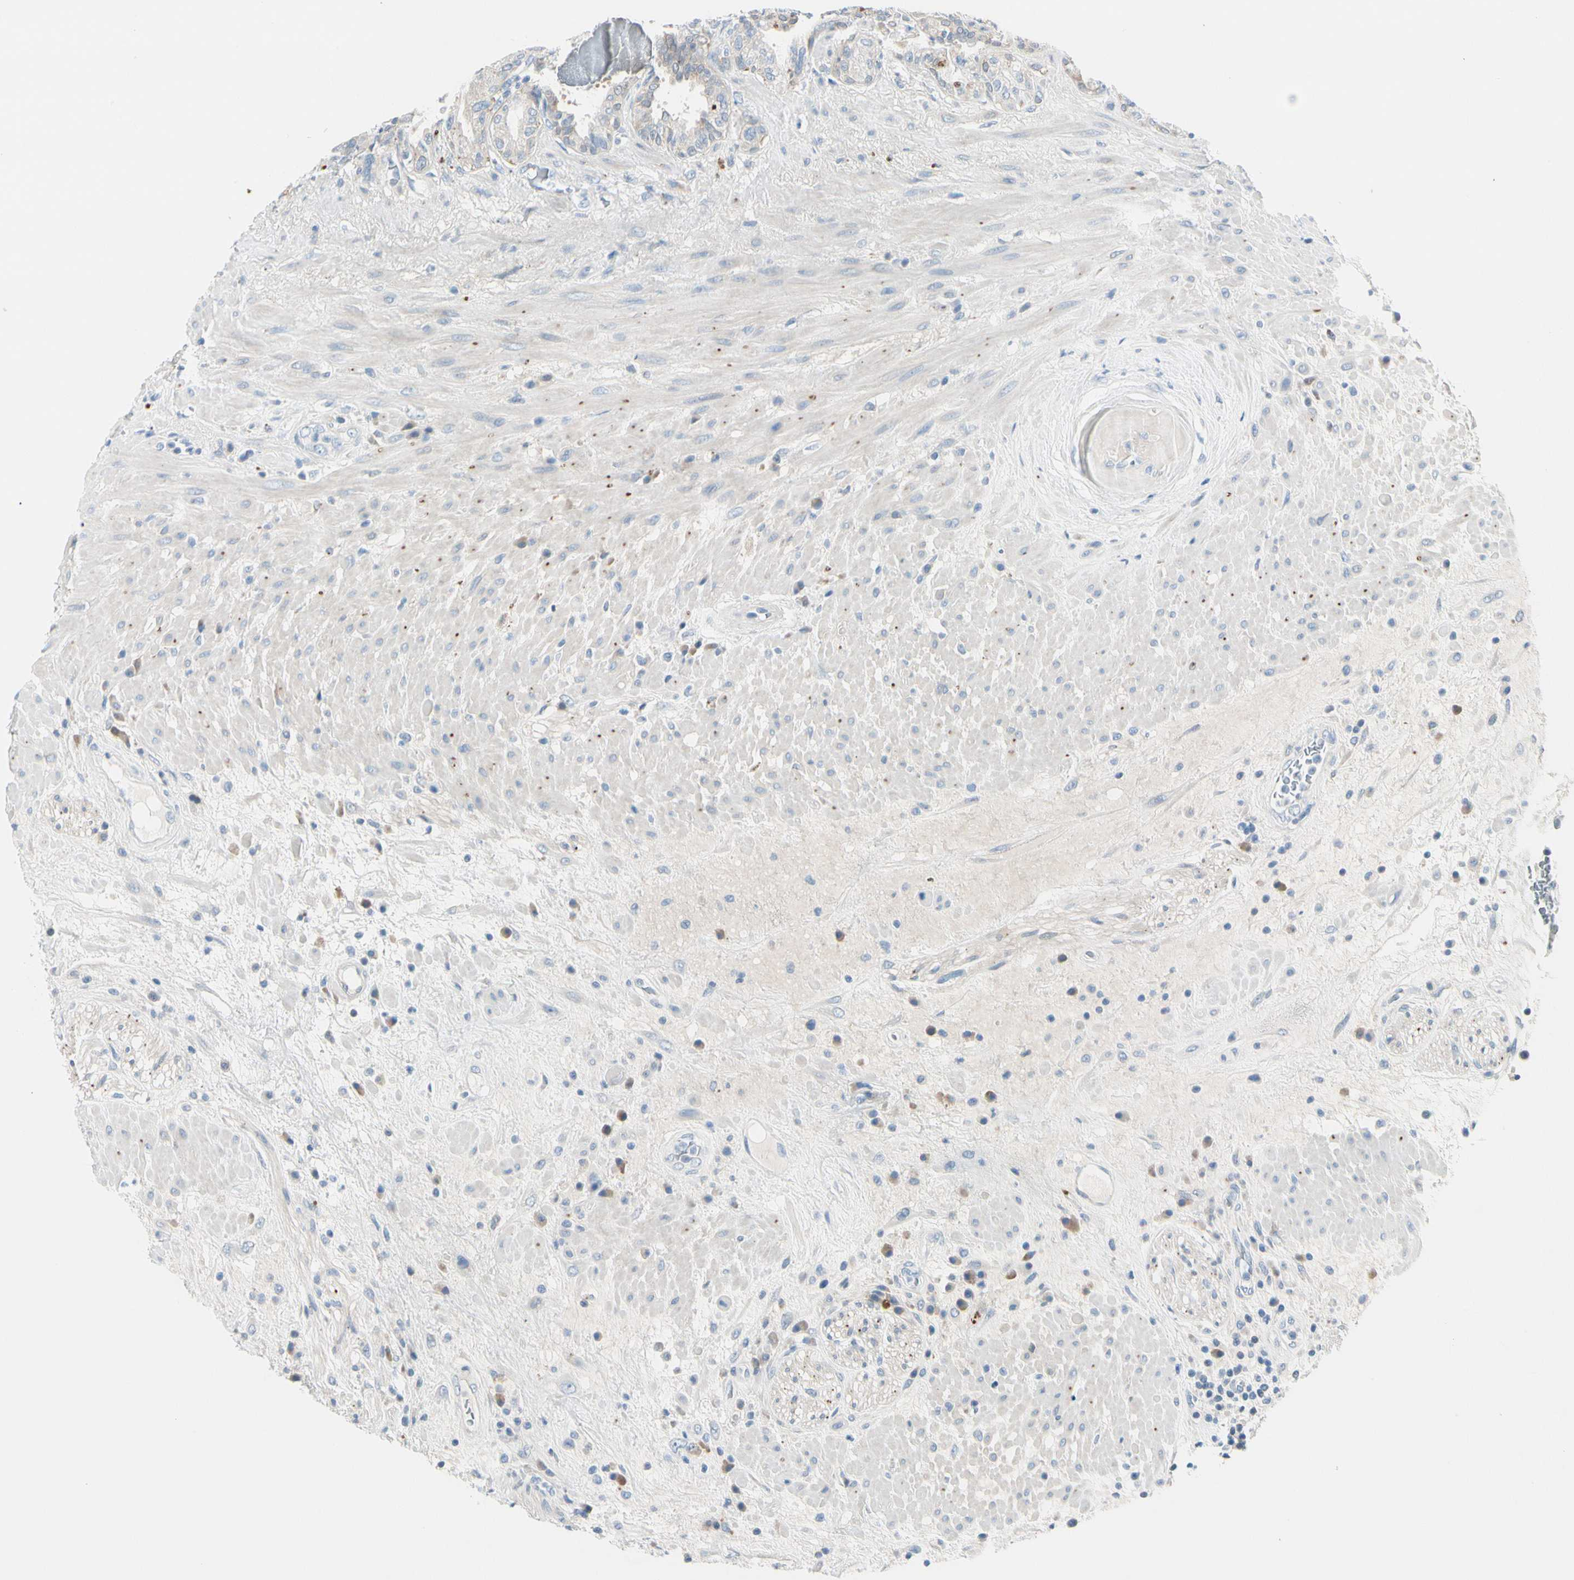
{"staining": {"intensity": "moderate", "quantity": "<25%", "location": "cytoplasmic/membranous"}, "tissue": "seminal vesicle", "cell_type": "Glandular cells", "image_type": "normal", "snomed": [{"axis": "morphology", "description": "Normal tissue, NOS"}, {"axis": "topography", "description": "Seminal veicle"}], "caption": "IHC of benign seminal vesicle displays low levels of moderate cytoplasmic/membranous positivity in approximately <25% of glandular cells.", "gene": "PEBP1", "patient": {"sex": "male", "age": 61}}